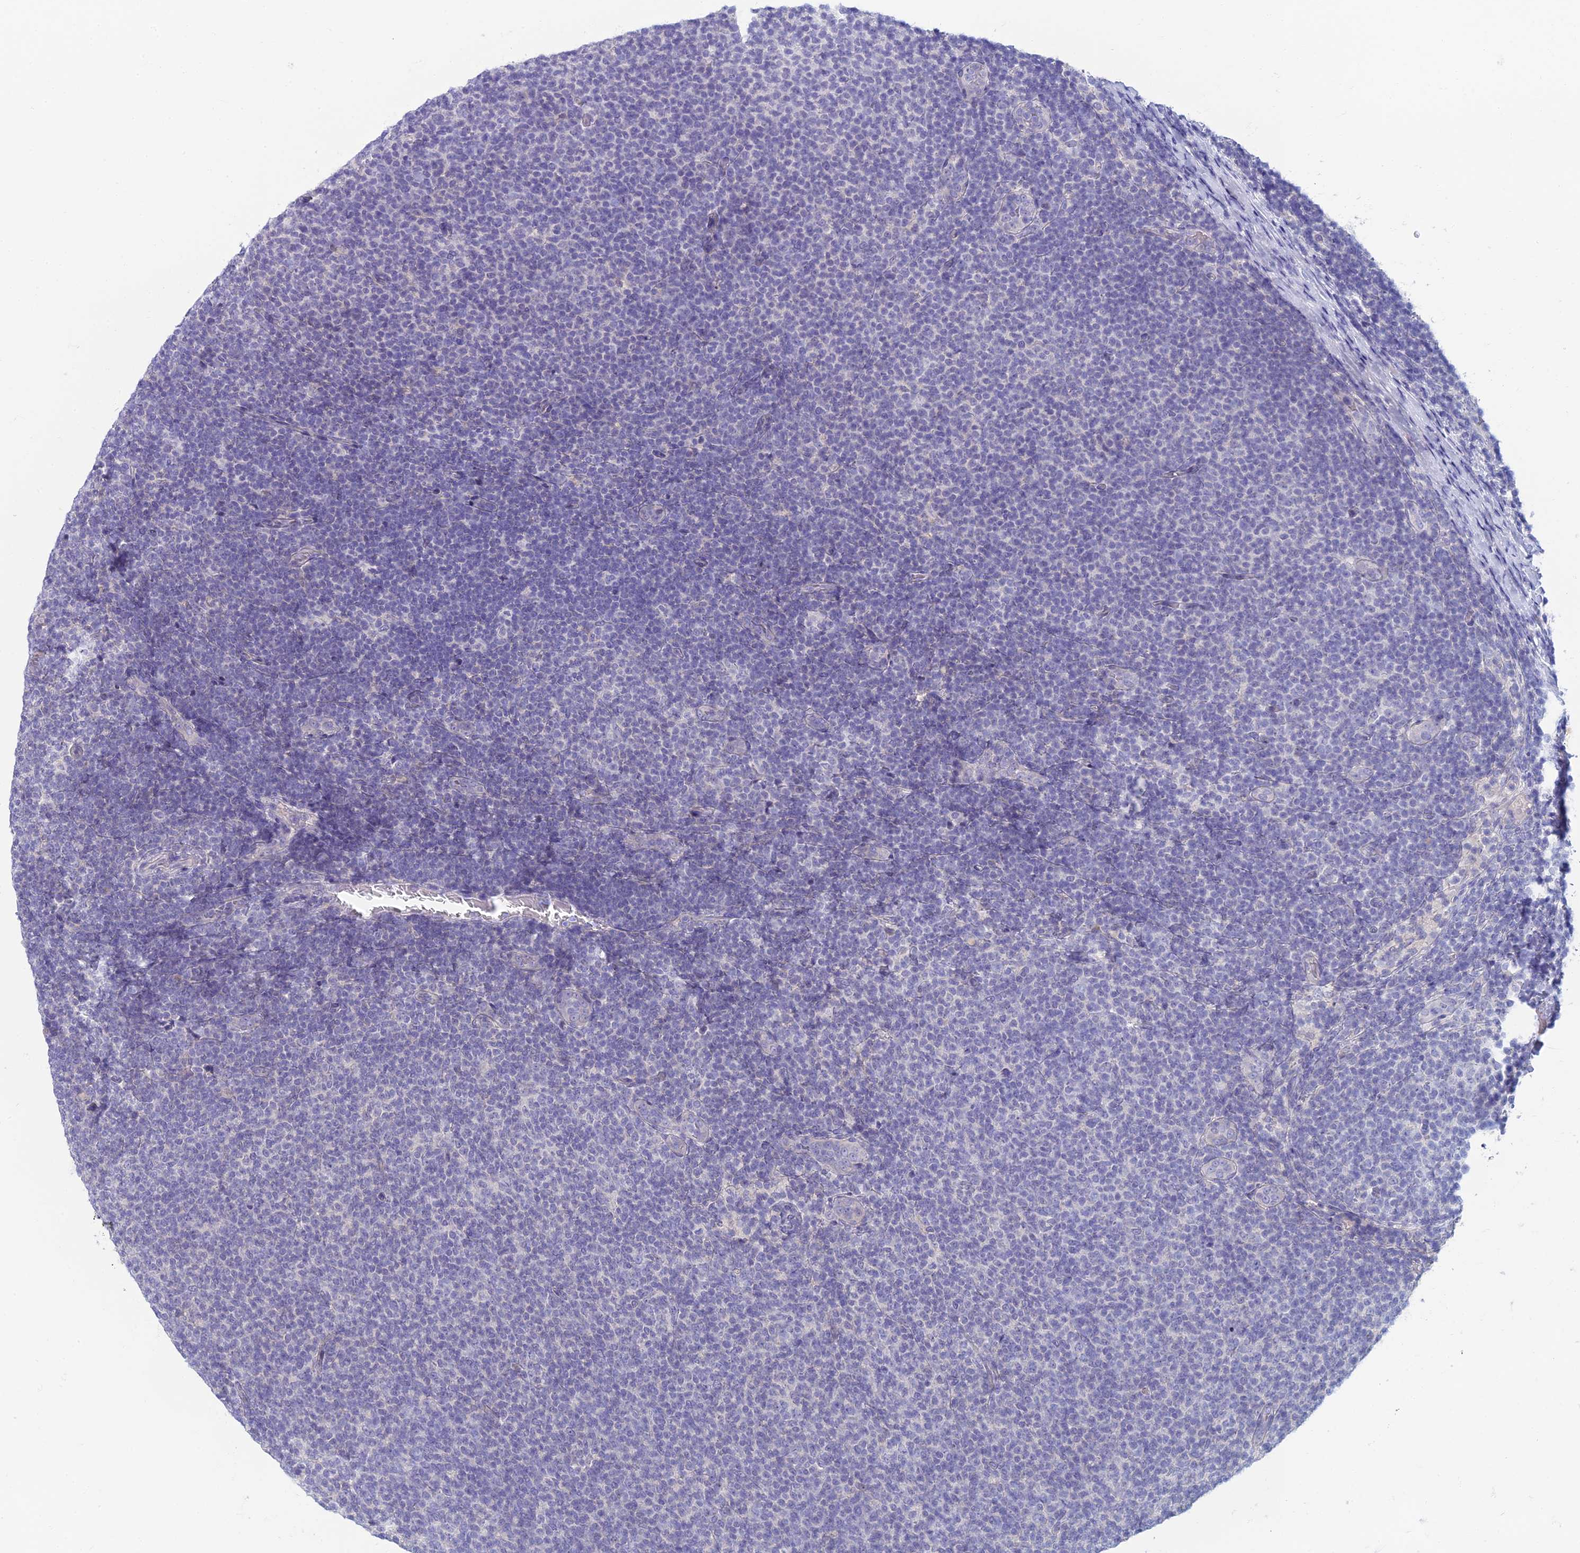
{"staining": {"intensity": "negative", "quantity": "none", "location": "none"}, "tissue": "lymphoma", "cell_type": "Tumor cells", "image_type": "cancer", "snomed": [{"axis": "morphology", "description": "Malignant lymphoma, non-Hodgkin's type, Low grade"}, {"axis": "topography", "description": "Lymph node"}], "caption": "A high-resolution image shows immunohistochemistry (IHC) staining of malignant lymphoma, non-Hodgkin's type (low-grade), which displays no significant positivity in tumor cells.", "gene": "SLC25A41", "patient": {"sex": "male", "age": 66}}